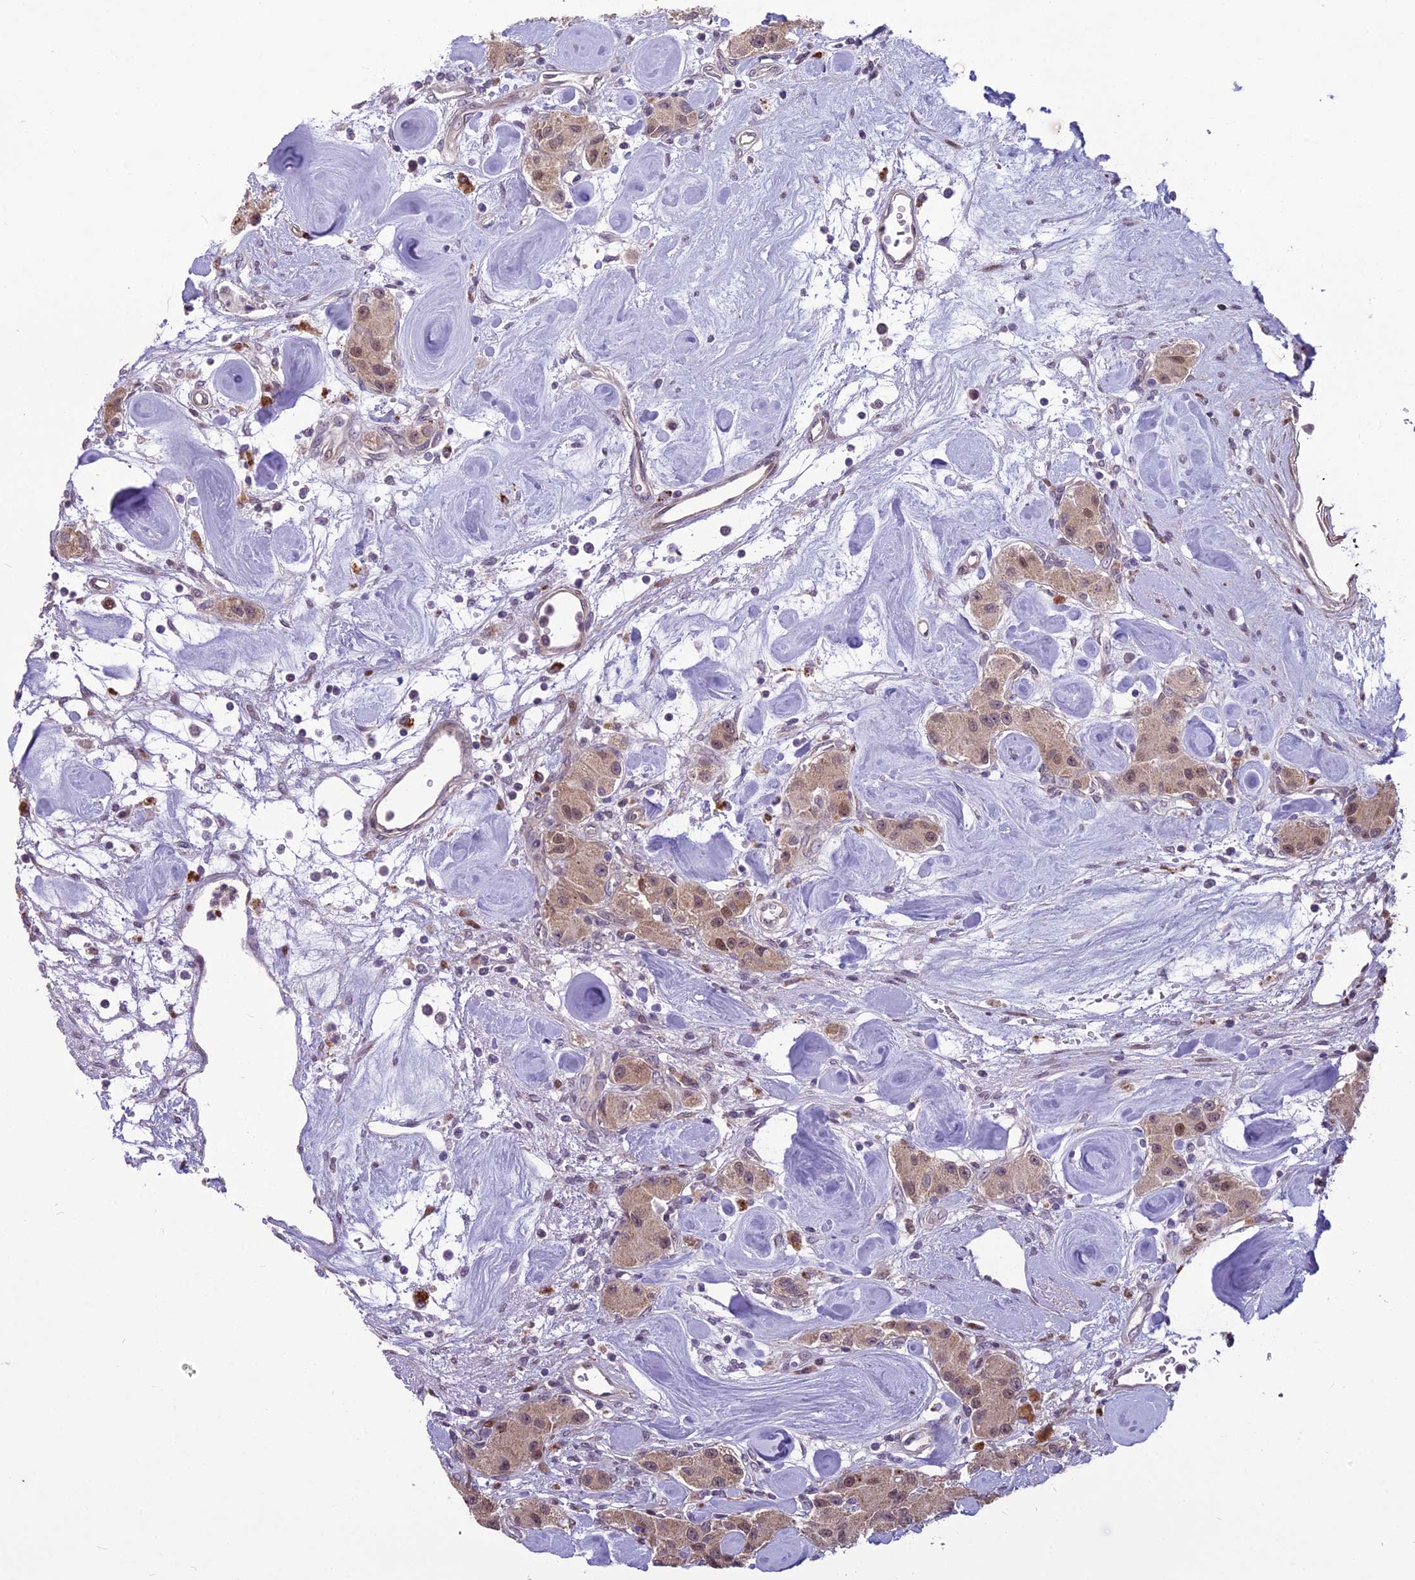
{"staining": {"intensity": "moderate", "quantity": ">75%", "location": "nuclear"}, "tissue": "carcinoid", "cell_type": "Tumor cells", "image_type": "cancer", "snomed": [{"axis": "morphology", "description": "Carcinoid, malignant, NOS"}, {"axis": "topography", "description": "Pancreas"}], "caption": "This is an image of IHC staining of carcinoid, which shows moderate staining in the nuclear of tumor cells.", "gene": "AP1M1", "patient": {"sex": "male", "age": 41}}